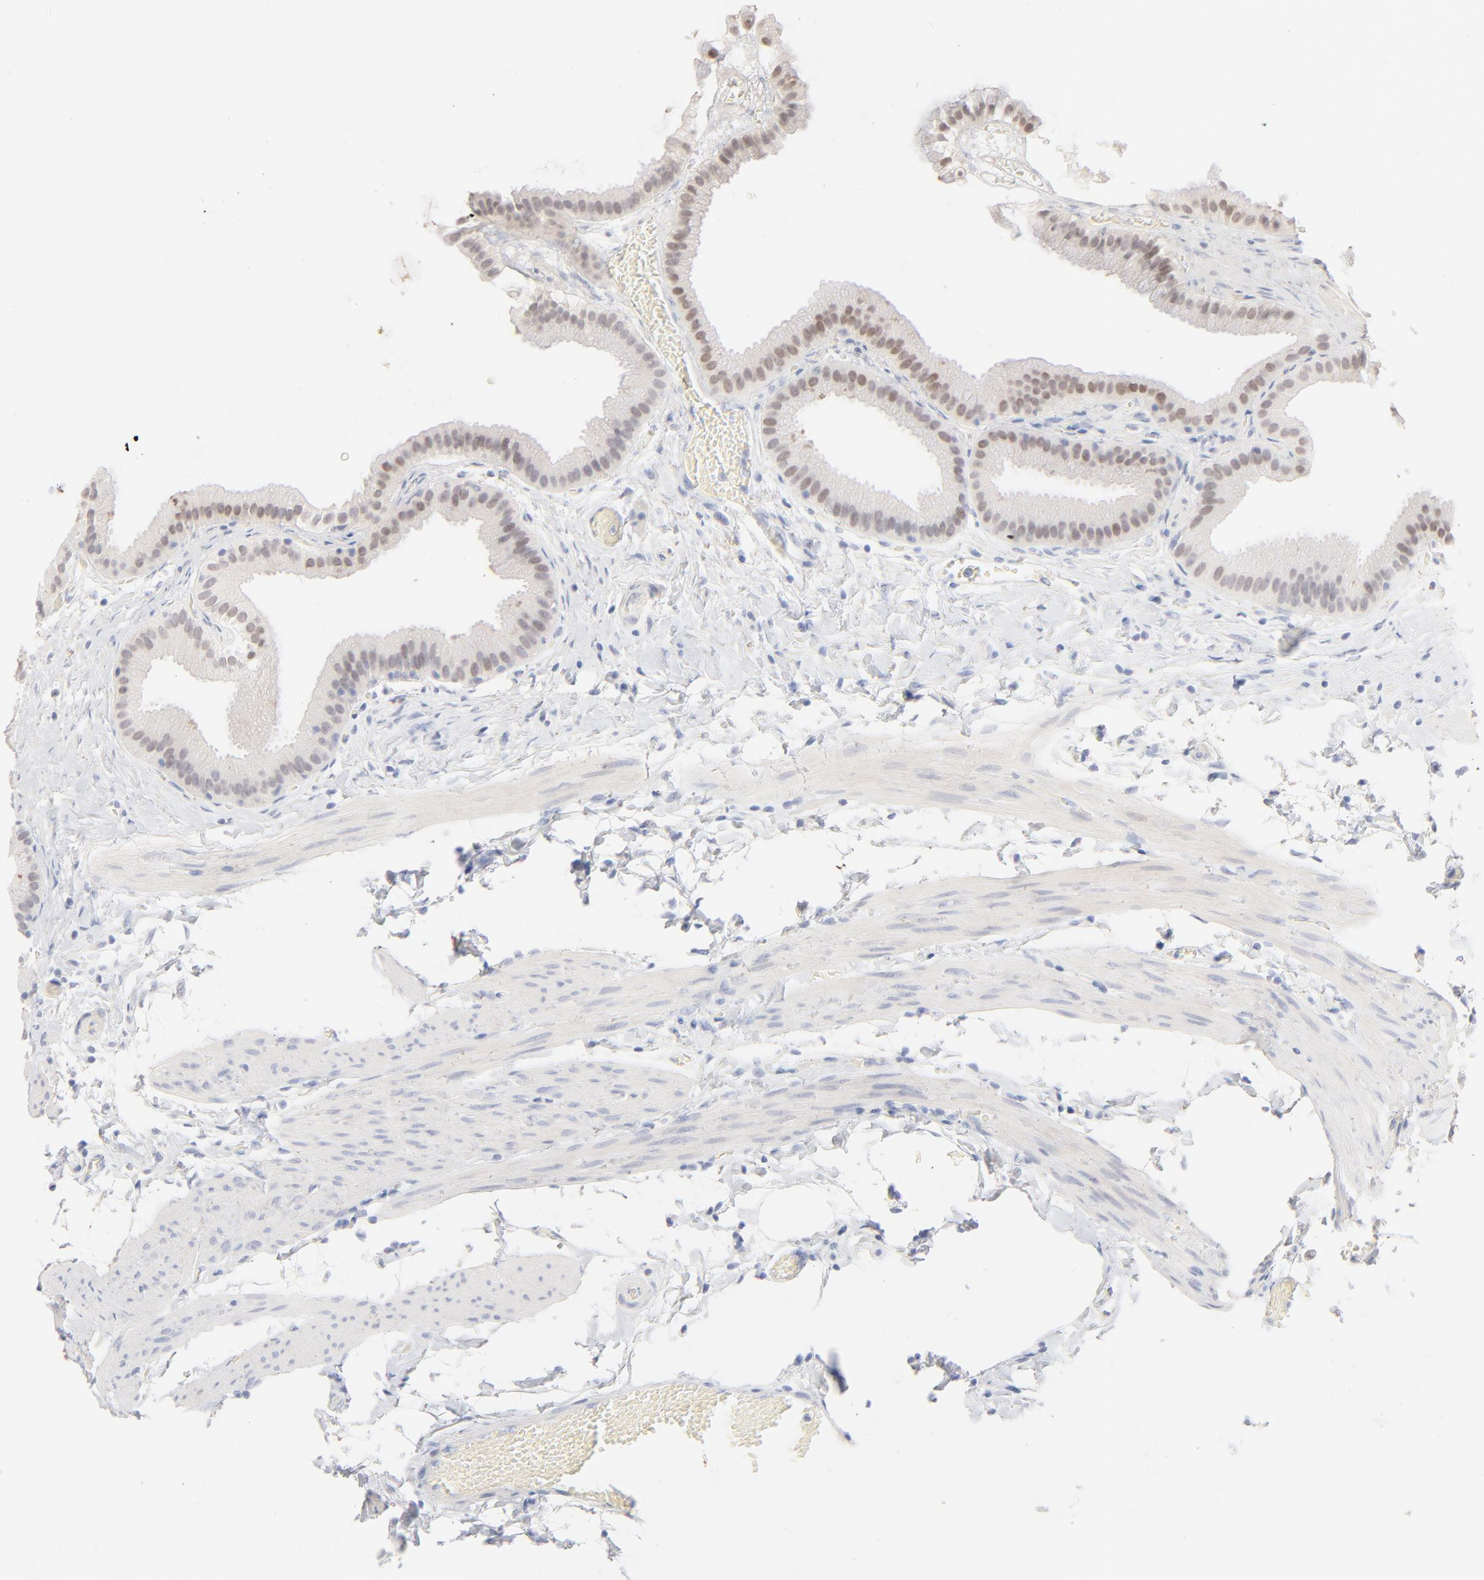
{"staining": {"intensity": "weak", "quantity": "25%-75%", "location": "nuclear"}, "tissue": "gallbladder", "cell_type": "Glandular cells", "image_type": "normal", "snomed": [{"axis": "morphology", "description": "Normal tissue, NOS"}, {"axis": "topography", "description": "Gallbladder"}], "caption": "Immunohistochemistry (IHC) micrograph of benign gallbladder: human gallbladder stained using IHC shows low levels of weak protein expression localized specifically in the nuclear of glandular cells, appearing as a nuclear brown color.", "gene": "ONECUT1", "patient": {"sex": "female", "age": 63}}